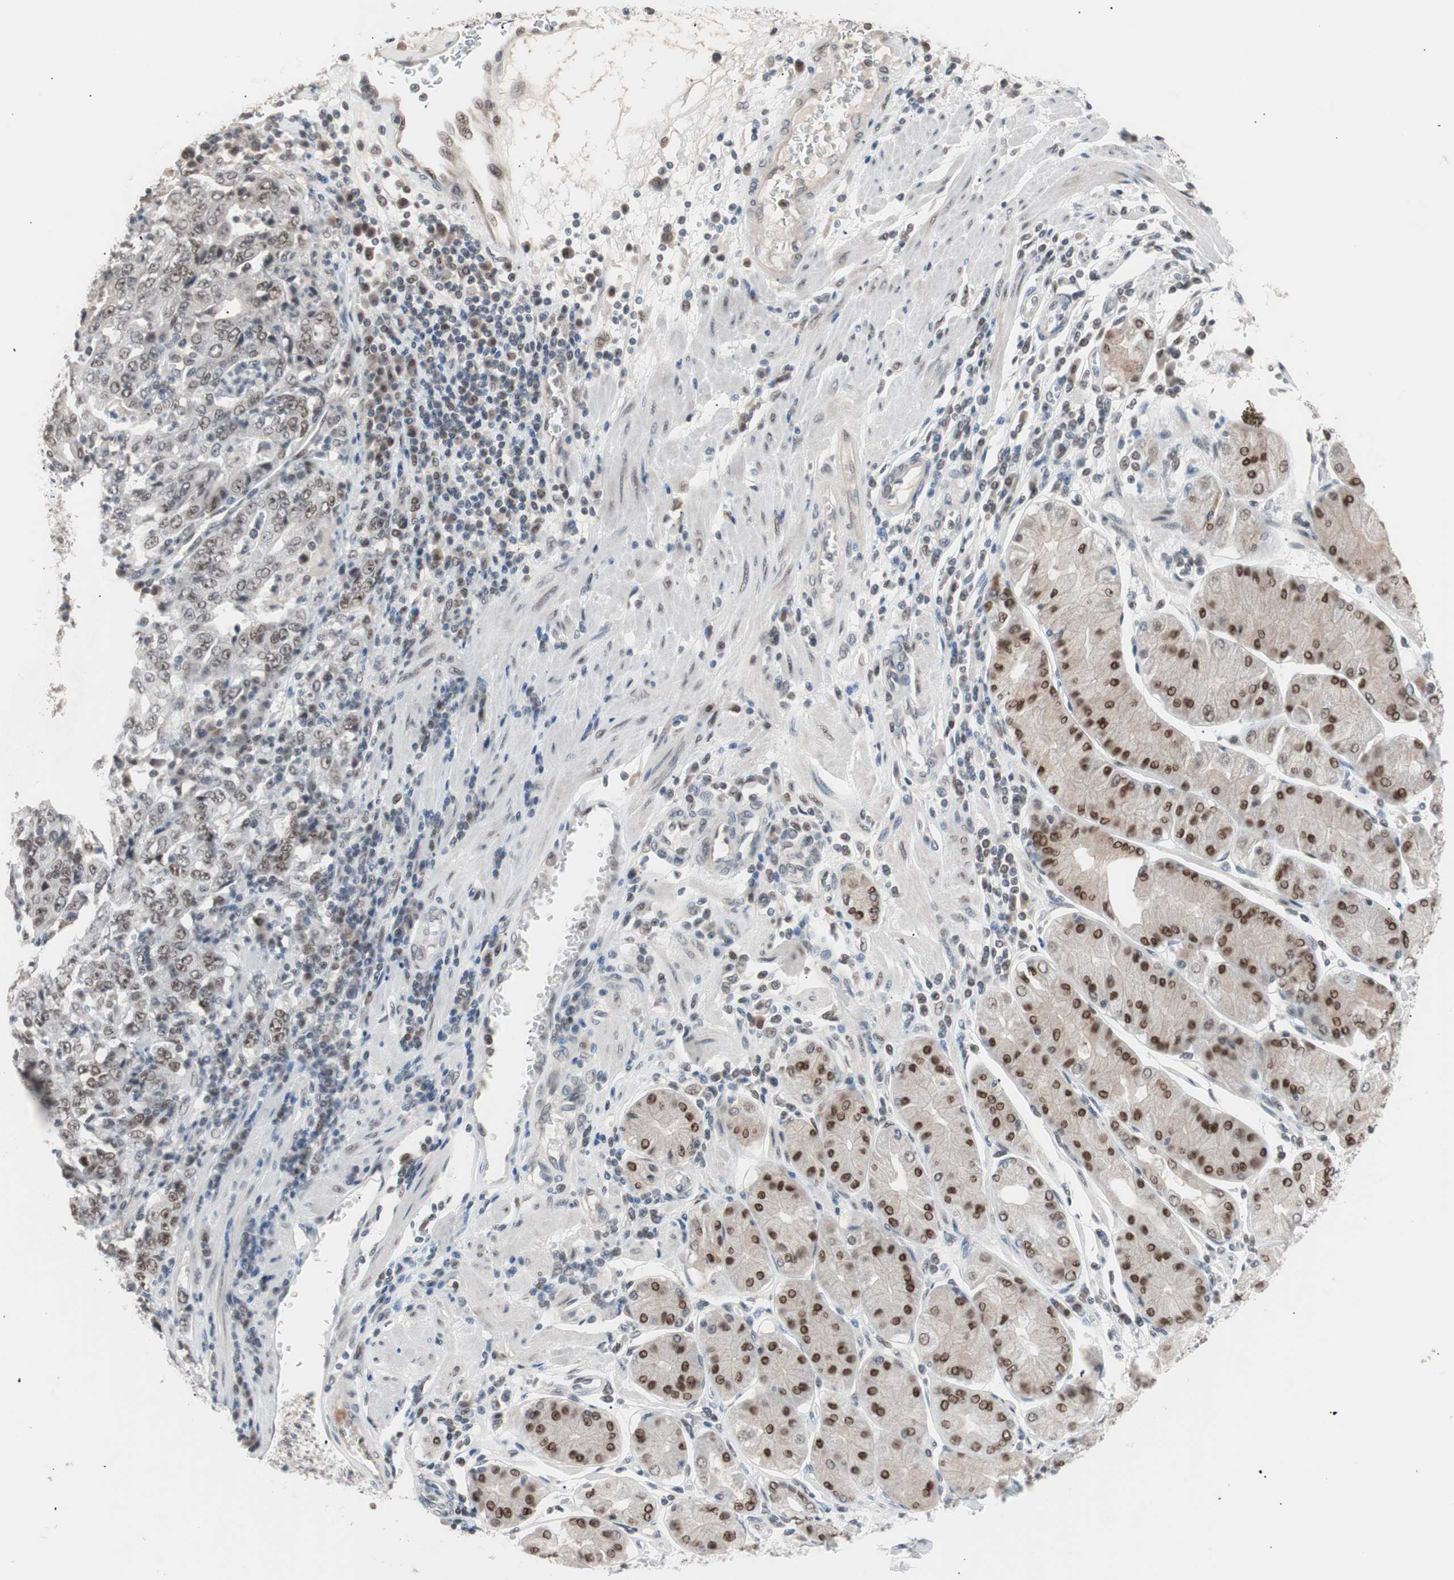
{"staining": {"intensity": "moderate", "quantity": ">75%", "location": "nuclear"}, "tissue": "stomach cancer", "cell_type": "Tumor cells", "image_type": "cancer", "snomed": [{"axis": "morphology", "description": "Normal tissue, NOS"}, {"axis": "morphology", "description": "Adenocarcinoma, NOS"}, {"axis": "topography", "description": "Stomach, upper"}, {"axis": "topography", "description": "Stomach"}], "caption": "Adenocarcinoma (stomach) stained for a protein (brown) exhibits moderate nuclear positive positivity in approximately >75% of tumor cells.", "gene": "LIG3", "patient": {"sex": "male", "age": 59}}